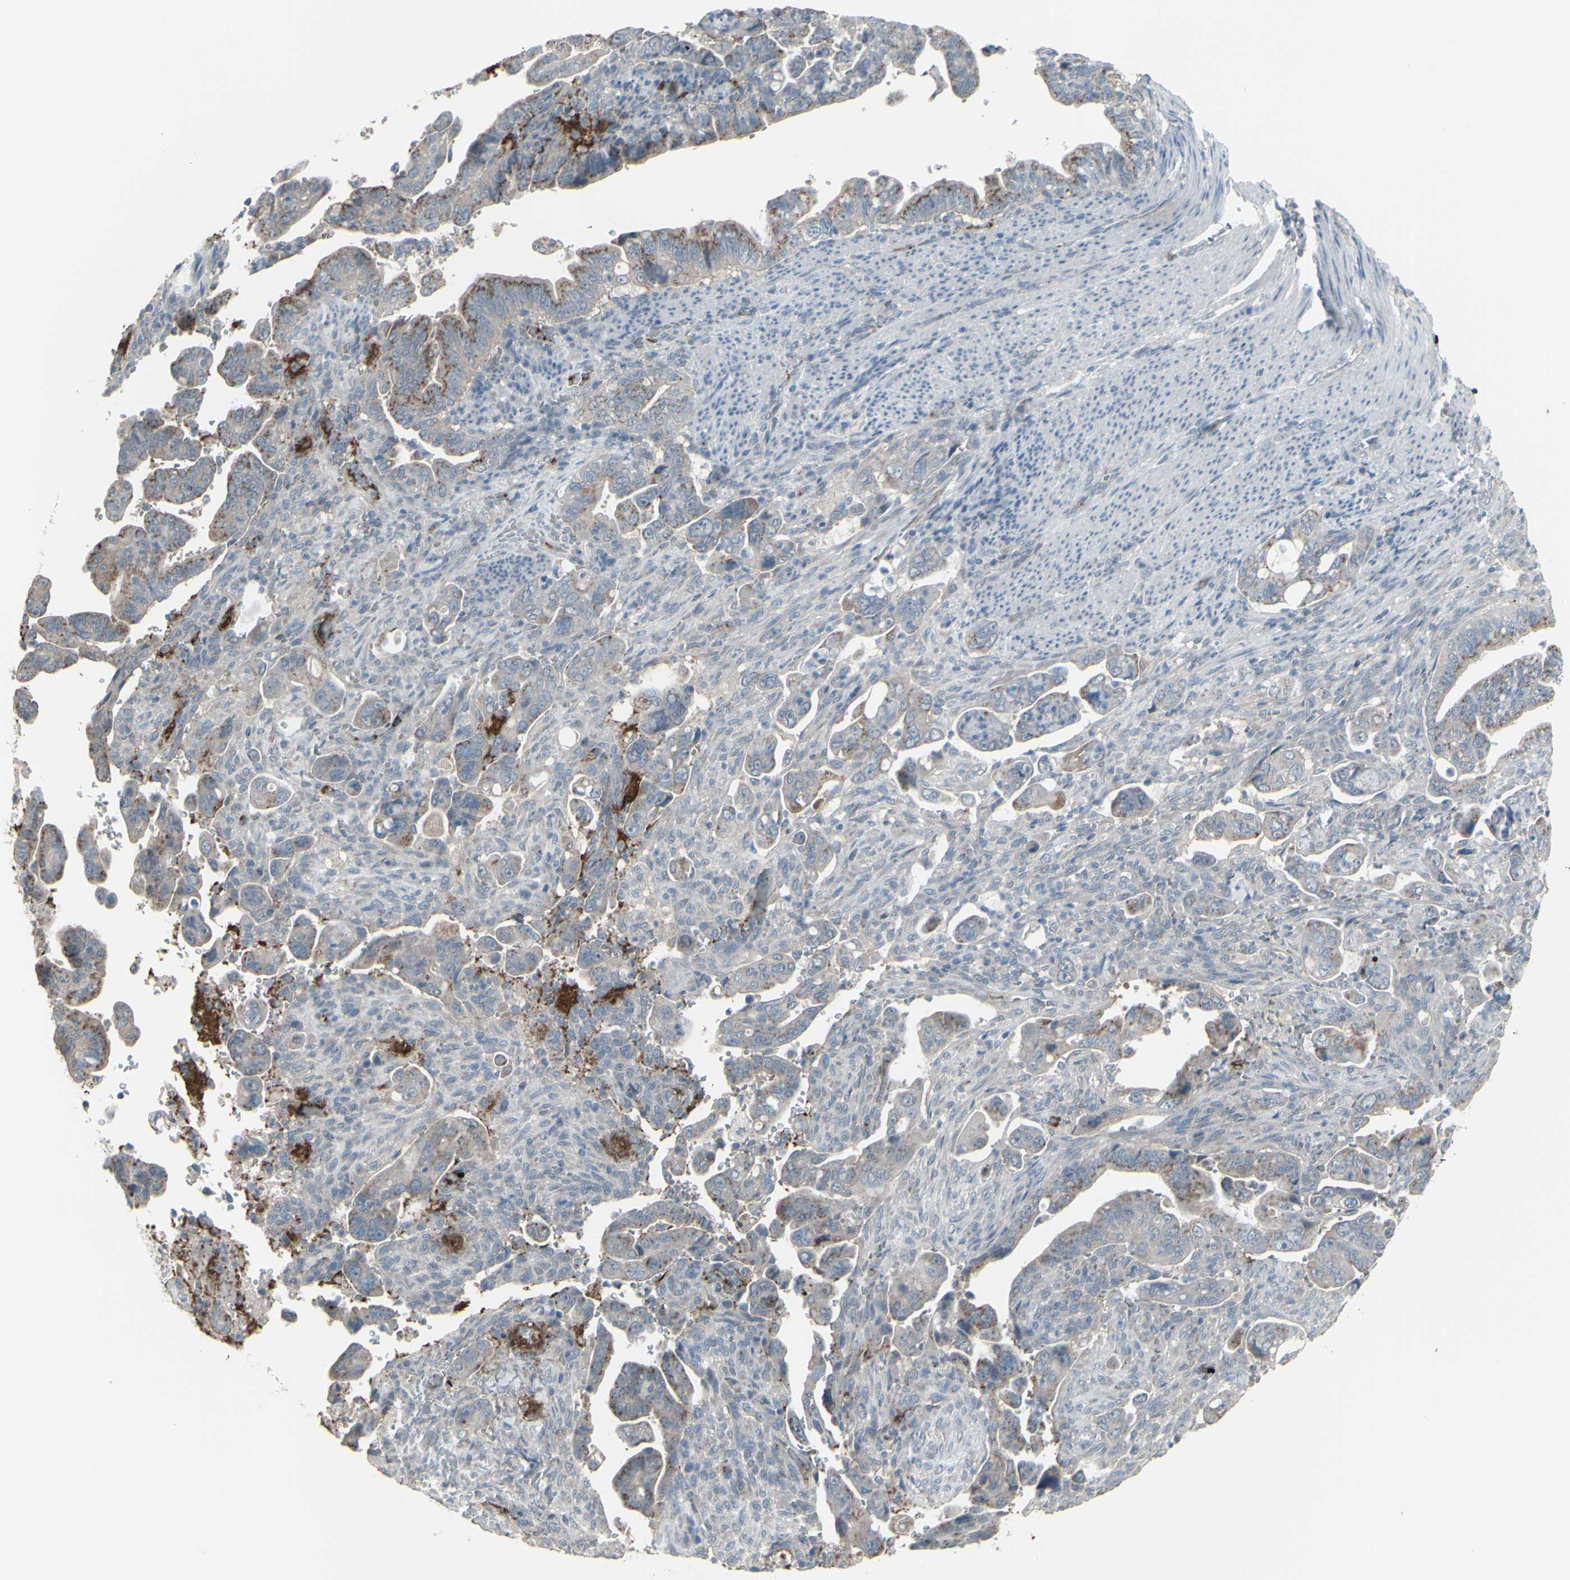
{"staining": {"intensity": "moderate", "quantity": "25%-75%", "location": "cytoplasmic/membranous"}, "tissue": "pancreatic cancer", "cell_type": "Tumor cells", "image_type": "cancer", "snomed": [{"axis": "morphology", "description": "Adenocarcinoma, NOS"}, {"axis": "topography", "description": "Pancreas"}], "caption": "Pancreatic cancer (adenocarcinoma) was stained to show a protein in brown. There is medium levels of moderate cytoplasmic/membranous positivity in approximately 25%-75% of tumor cells.", "gene": "CD79B", "patient": {"sex": "male", "age": 70}}